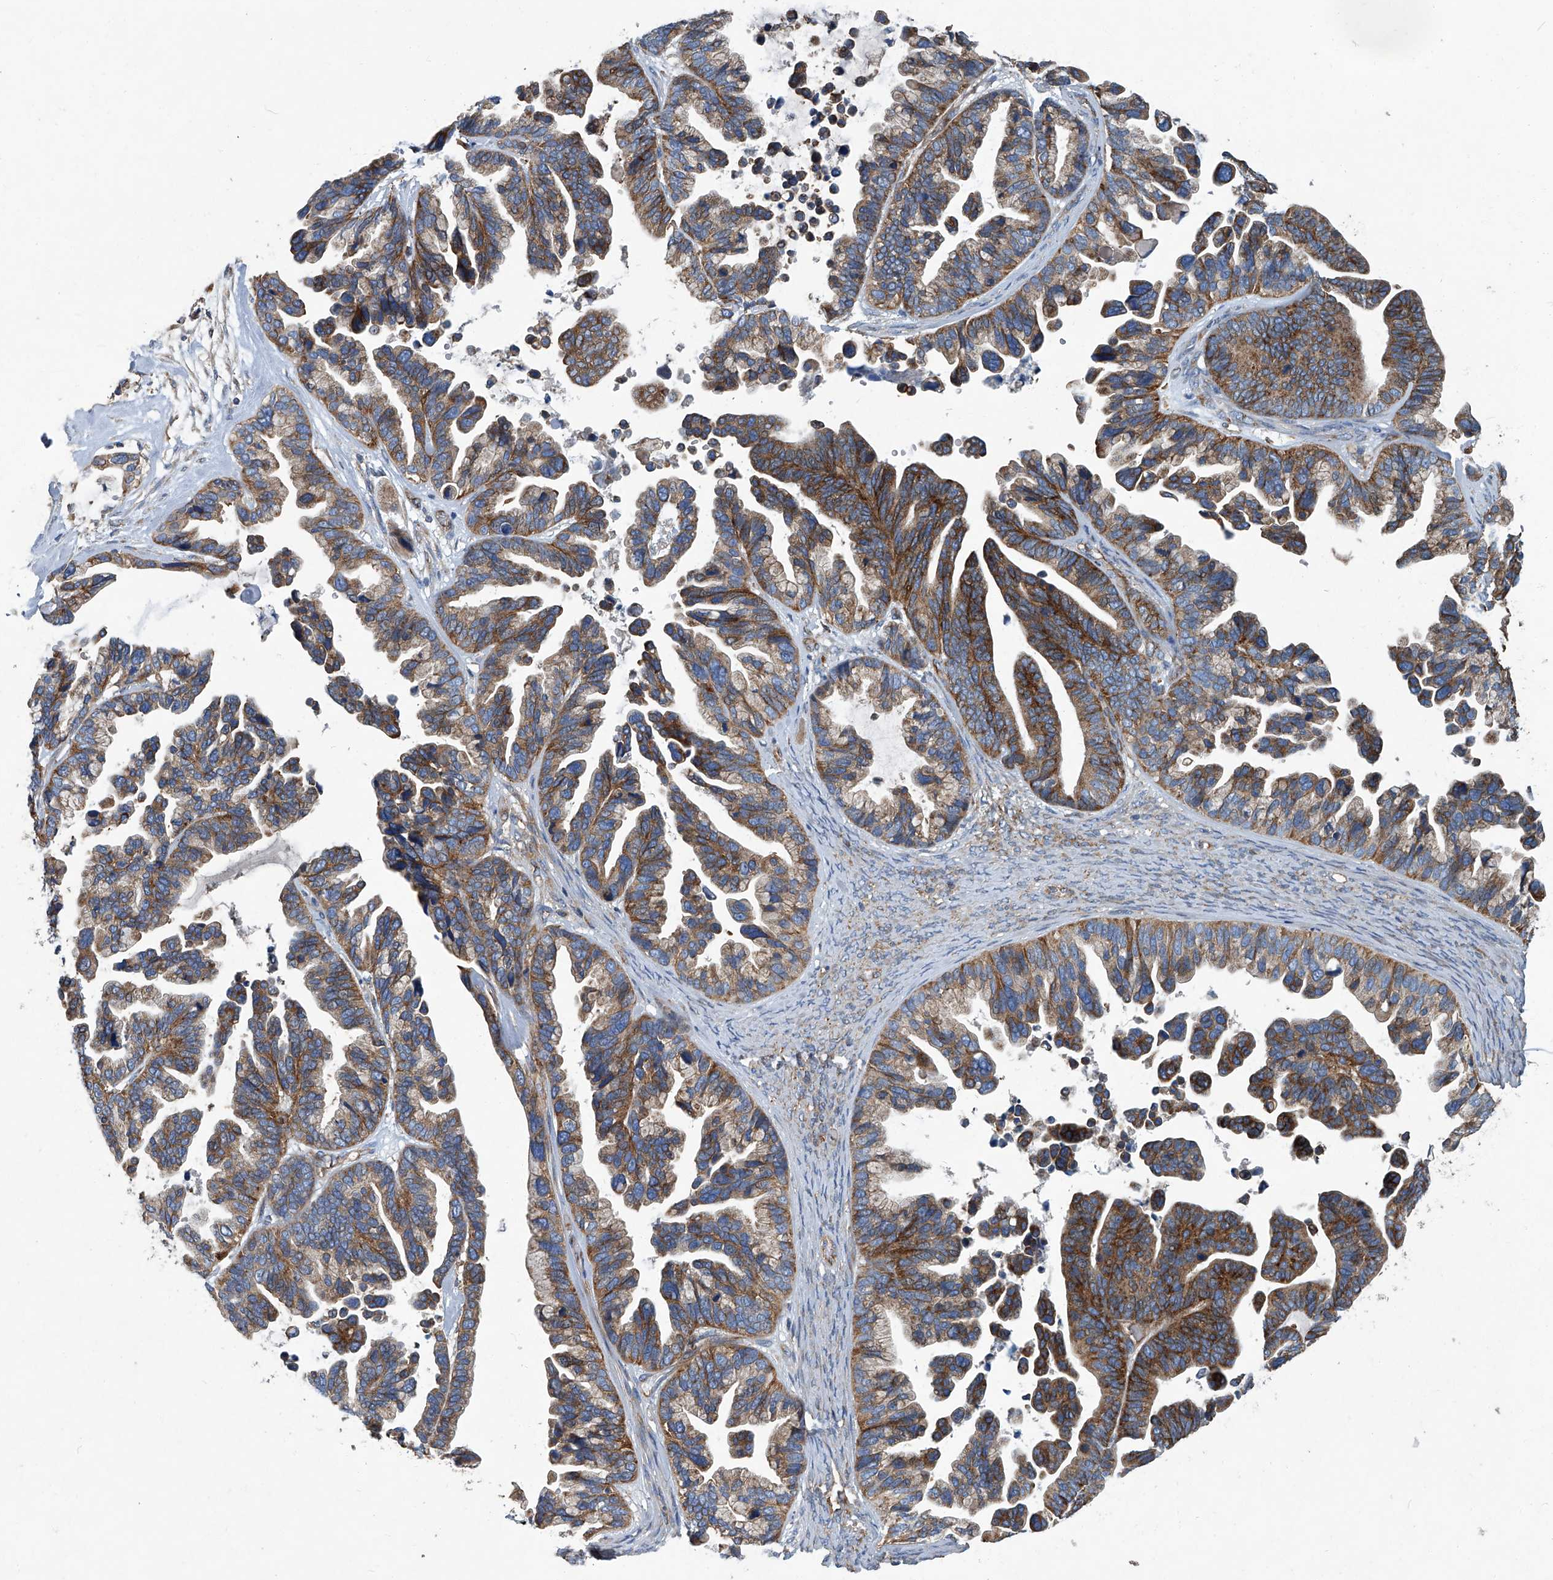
{"staining": {"intensity": "strong", "quantity": ">75%", "location": "cytoplasmic/membranous"}, "tissue": "ovarian cancer", "cell_type": "Tumor cells", "image_type": "cancer", "snomed": [{"axis": "morphology", "description": "Cystadenocarcinoma, serous, NOS"}, {"axis": "topography", "description": "Ovary"}], "caption": "This is an image of immunohistochemistry staining of serous cystadenocarcinoma (ovarian), which shows strong staining in the cytoplasmic/membranous of tumor cells.", "gene": "PIGH", "patient": {"sex": "female", "age": 56}}